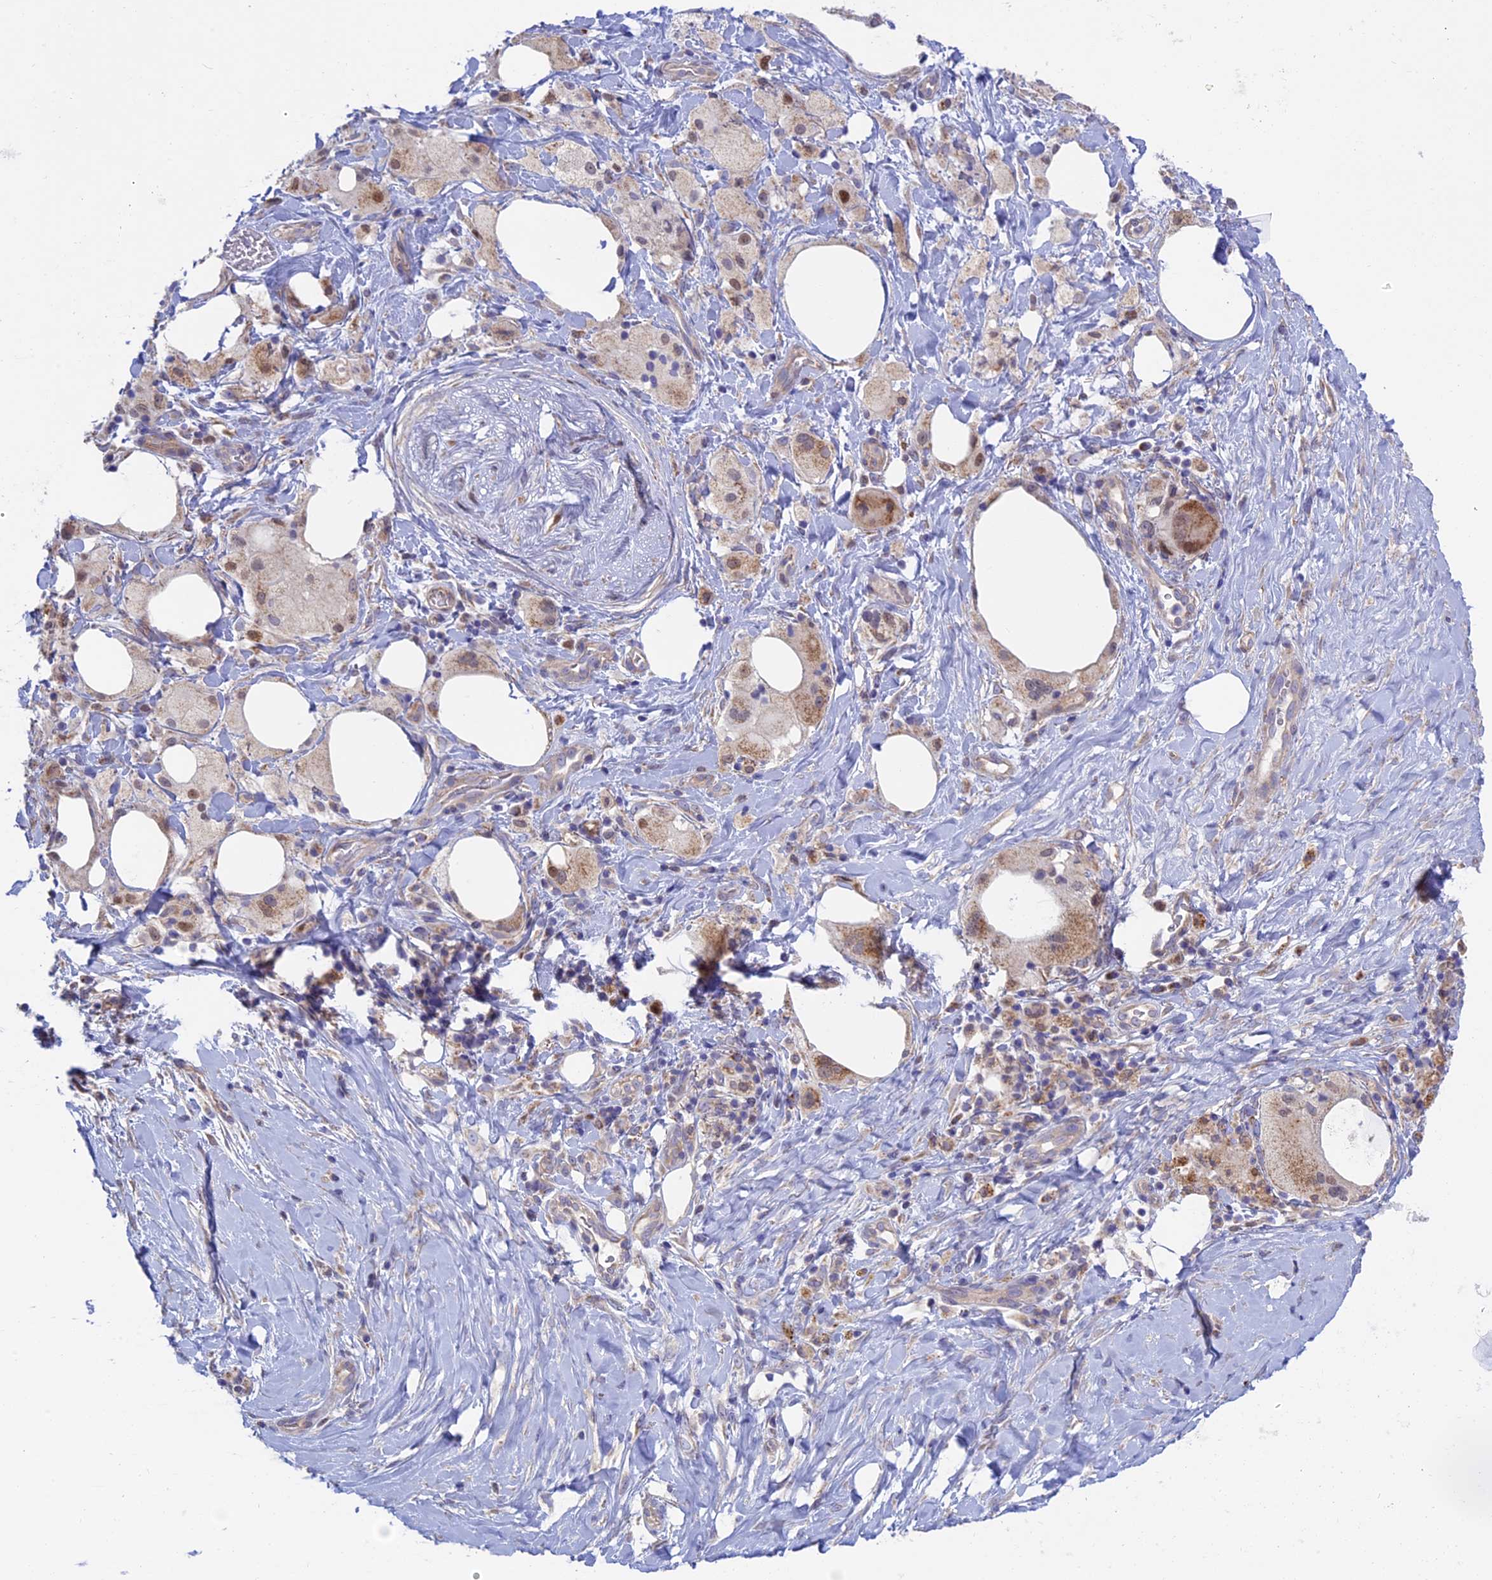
{"staining": {"intensity": "moderate", "quantity": "<25%", "location": "cytoplasmic/membranous"}, "tissue": "pancreatic cancer", "cell_type": "Tumor cells", "image_type": "cancer", "snomed": [{"axis": "morphology", "description": "Adenocarcinoma, NOS"}, {"axis": "topography", "description": "Pancreas"}], "caption": "Immunohistochemical staining of pancreatic cancer demonstrates low levels of moderate cytoplasmic/membranous protein positivity in about <25% of tumor cells.", "gene": "ETFDH", "patient": {"sex": "male", "age": 58}}